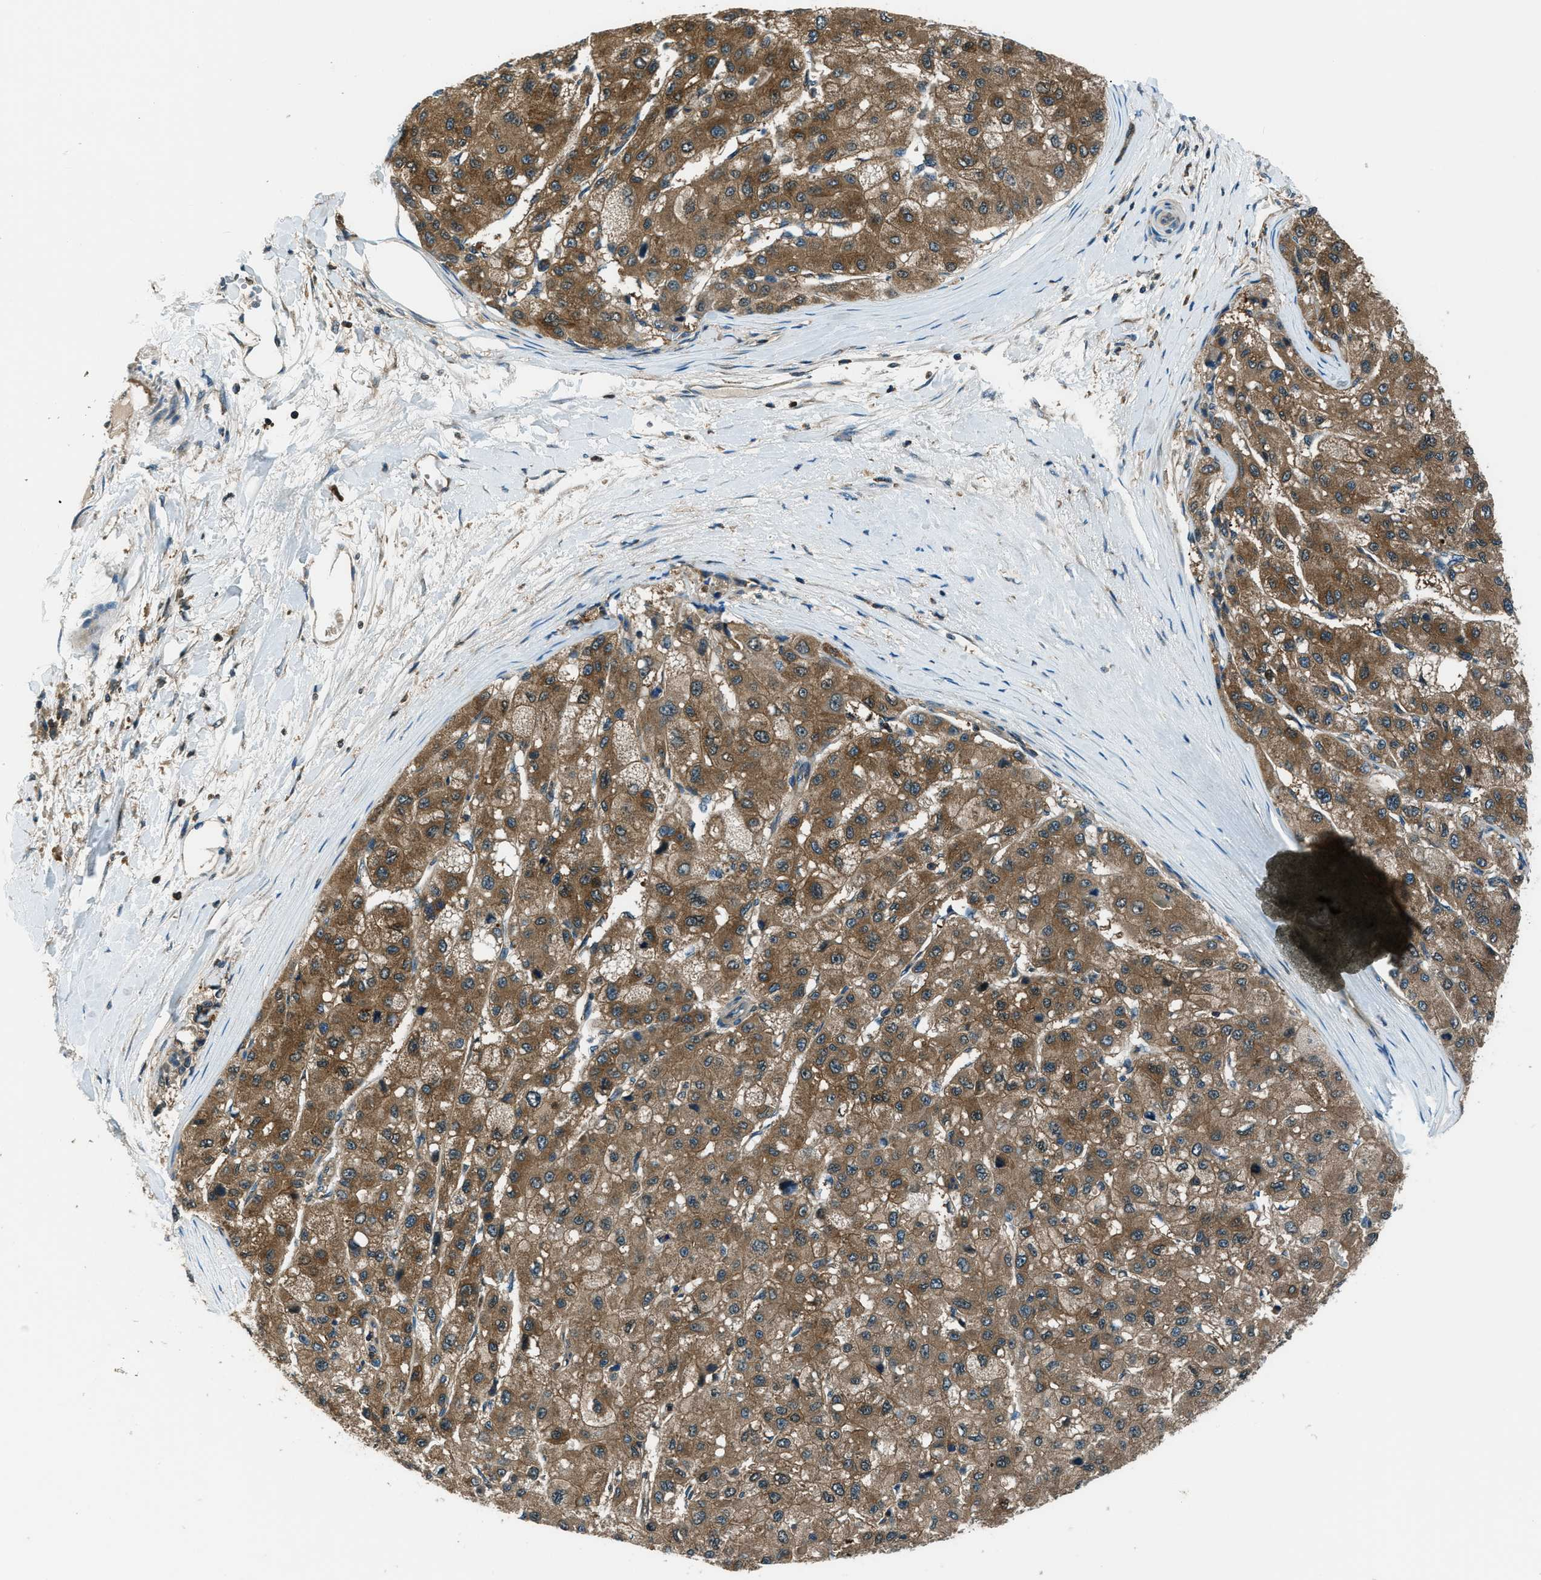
{"staining": {"intensity": "moderate", "quantity": ">75%", "location": "cytoplasmic/membranous"}, "tissue": "liver cancer", "cell_type": "Tumor cells", "image_type": "cancer", "snomed": [{"axis": "morphology", "description": "Carcinoma, Hepatocellular, NOS"}, {"axis": "topography", "description": "Liver"}], "caption": "Liver cancer (hepatocellular carcinoma) stained with immunohistochemistry (IHC) shows moderate cytoplasmic/membranous positivity in about >75% of tumor cells.", "gene": "HEBP2", "patient": {"sex": "male", "age": 80}}